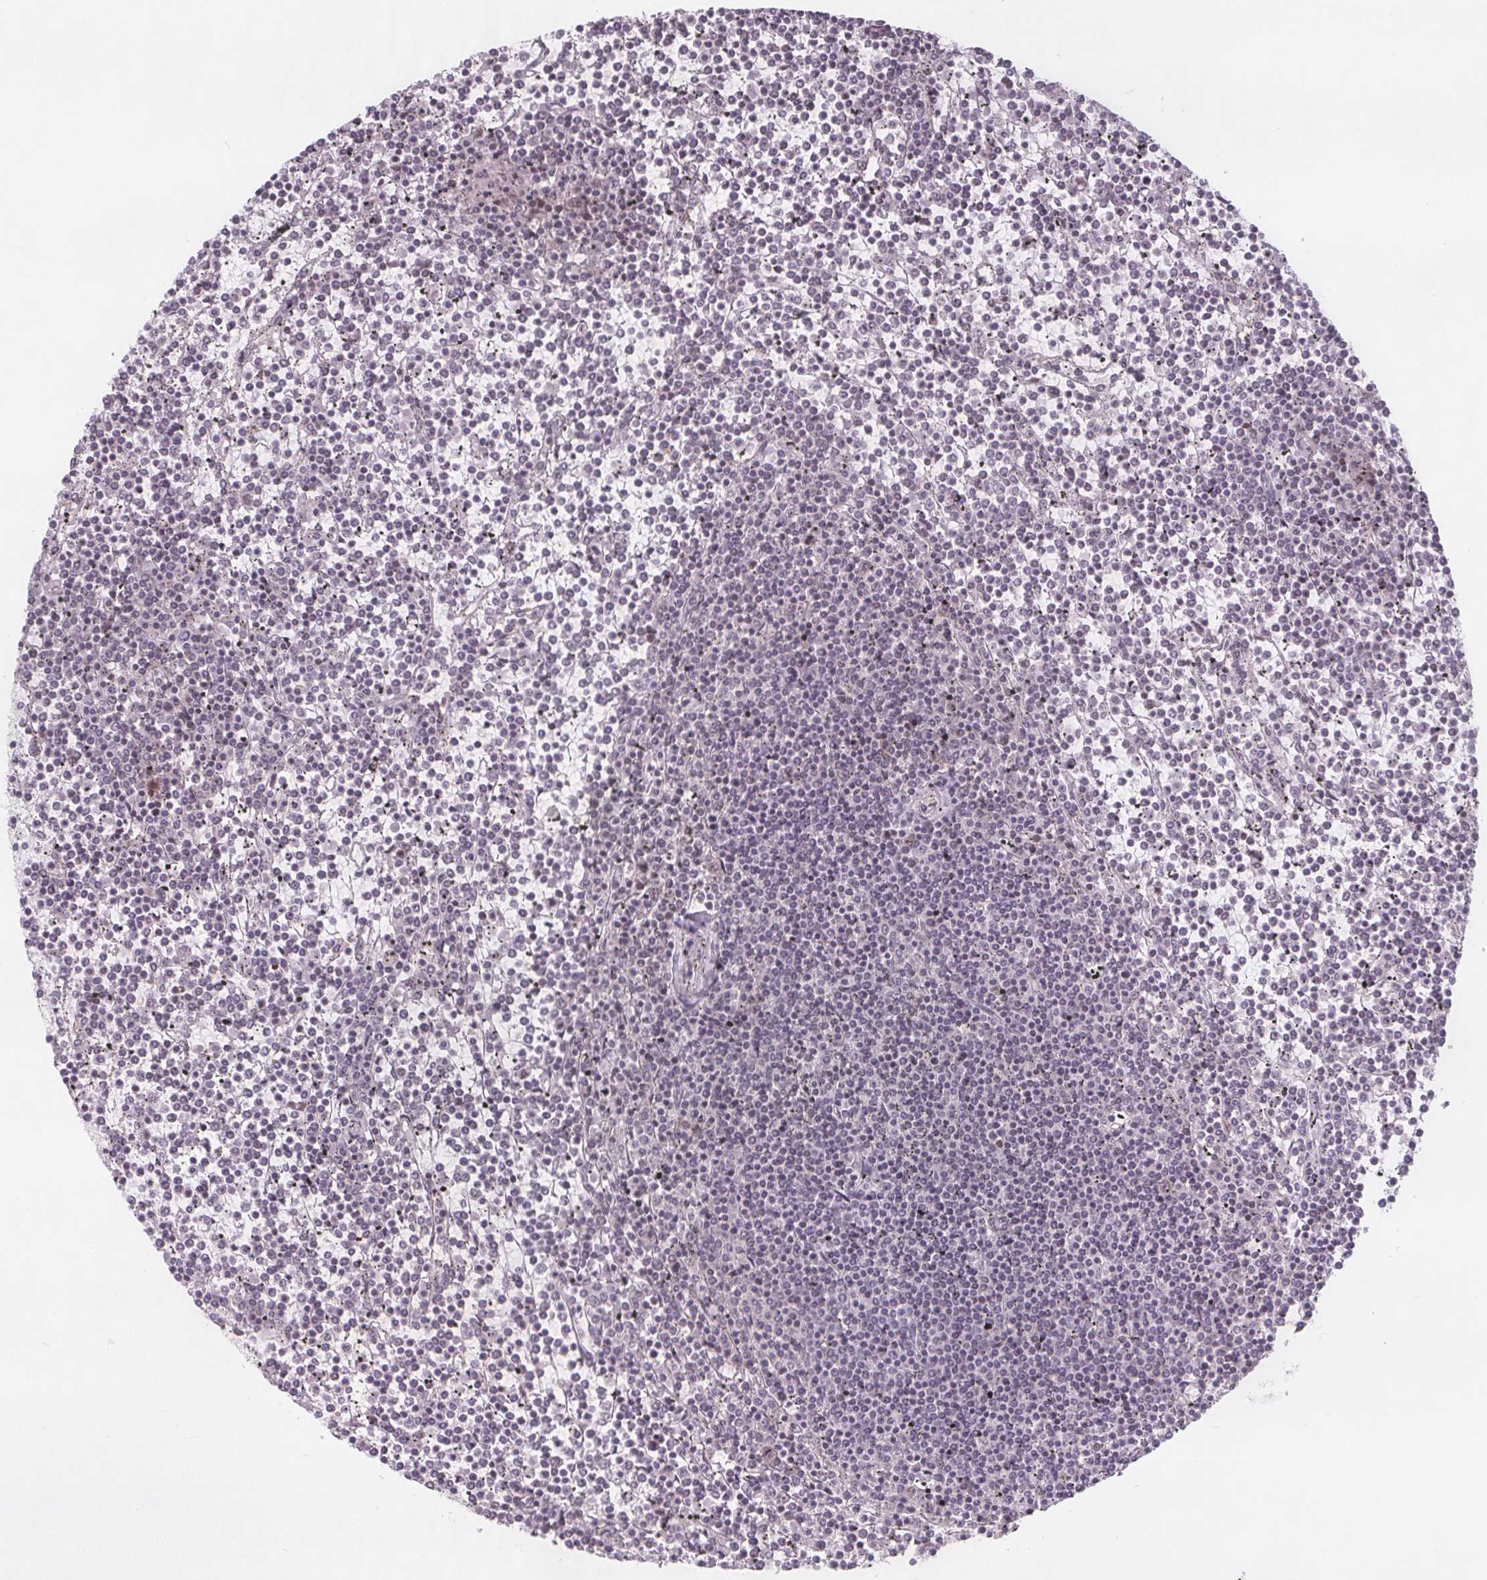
{"staining": {"intensity": "negative", "quantity": "none", "location": "none"}, "tissue": "lymphoma", "cell_type": "Tumor cells", "image_type": "cancer", "snomed": [{"axis": "morphology", "description": "Malignant lymphoma, non-Hodgkin's type, Low grade"}, {"axis": "topography", "description": "Spleen"}], "caption": "Lymphoma was stained to show a protein in brown. There is no significant expression in tumor cells.", "gene": "NOLC1", "patient": {"sex": "female", "age": 19}}